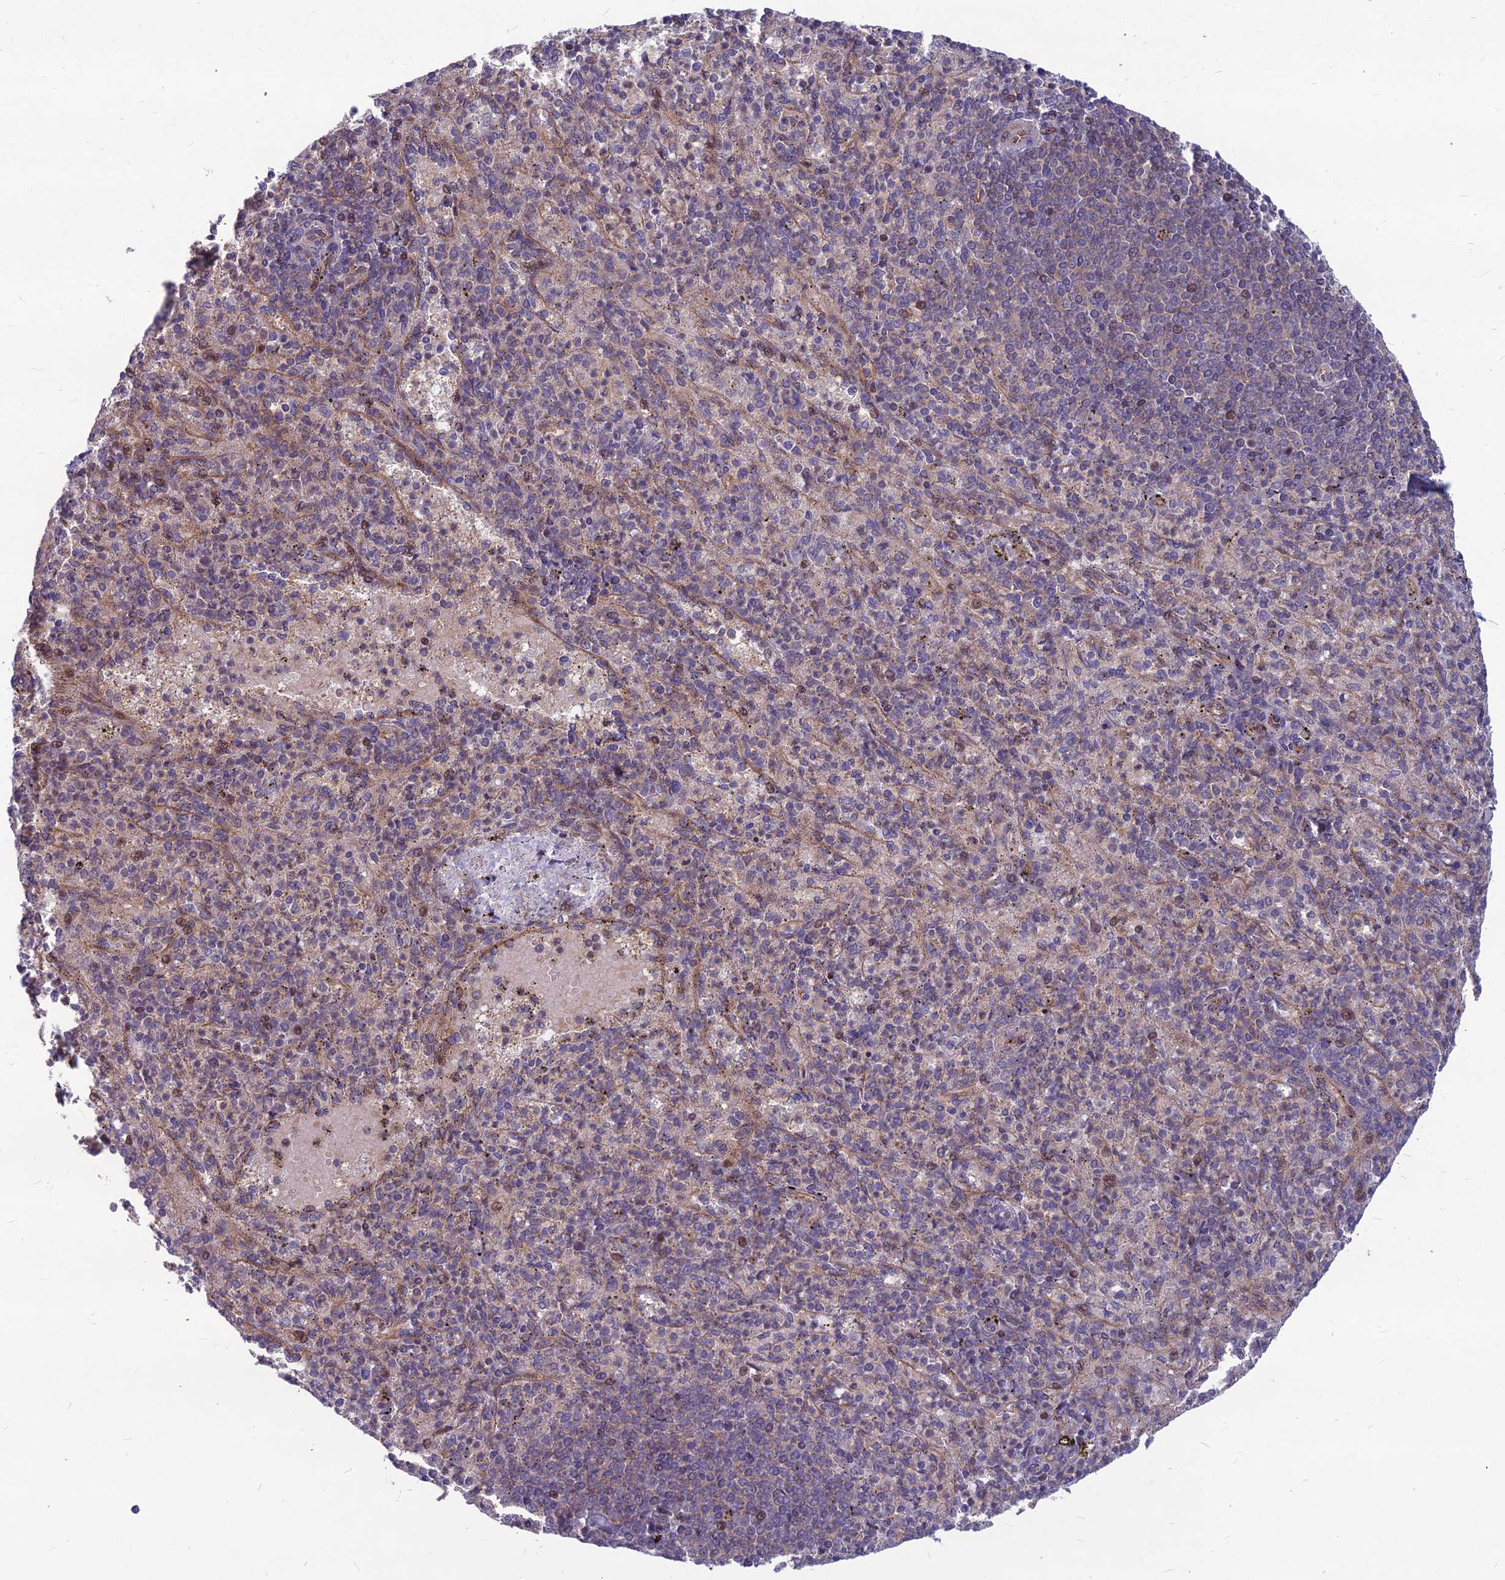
{"staining": {"intensity": "moderate", "quantity": "25%-75%", "location": "cytoplasmic/membranous"}, "tissue": "spleen", "cell_type": "Cells in red pulp", "image_type": "normal", "snomed": [{"axis": "morphology", "description": "Normal tissue, NOS"}, {"axis": "topography", "description": "Spleen"}], "caption": "Cells in red pulp exhibit moderate cytoplasmic/membranous staining in about 25%-75% of cells in unremarkable spleen. (Brightfield microscopy of DAB IHC at high magnification).", "gene": "MFSD8", "patient": {"sex": "female", "age": 74}}